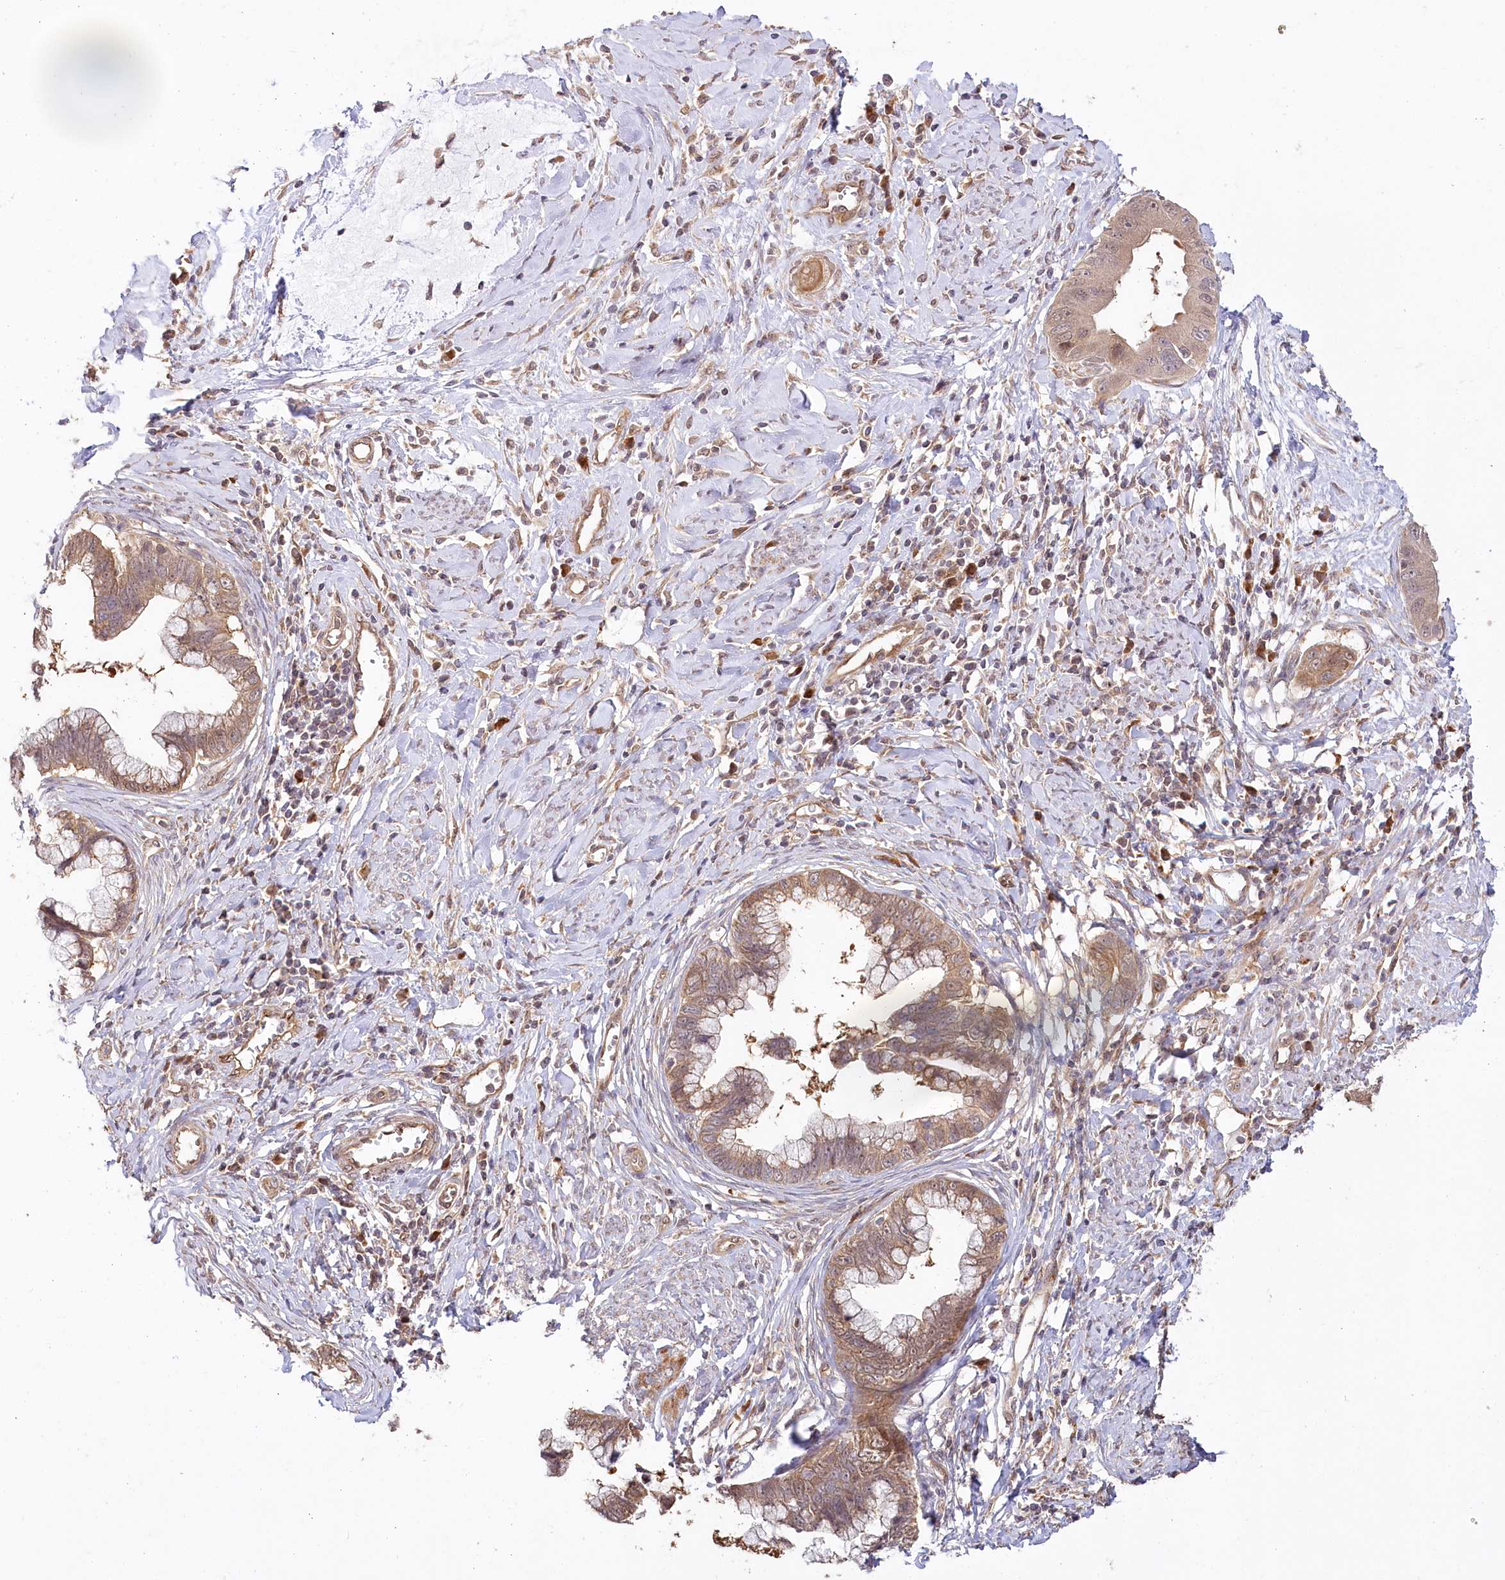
{"staining": {"intensity": "moderate", "quantity": ">75%", "location": "cytoplasmic/membranous"}, "tissue": "cervical cancer", "cell_type": "Tumor cells", "image_type": "cancer", "snomed": [{"axis": "morphology", "description": "Adenocarcinoma, NOS"}, {"axis": "topography", "description": "Cervix"}], "caption": "Adenocarcinoma (cervical) tissue demonstrates moderate cytoplasmic/membranous expression in approximately >75% of tumor cells, visualized by immunohistochemistry. The staining was performed using DAB (3,3'-diaminobenzidine) to visualize the protein expression in brown, while the nuclei were stained in blue with hematoxylin (Magnification: 20x).", "gene": "CEP70", "patient": {"sex": "female", "age": 44}}